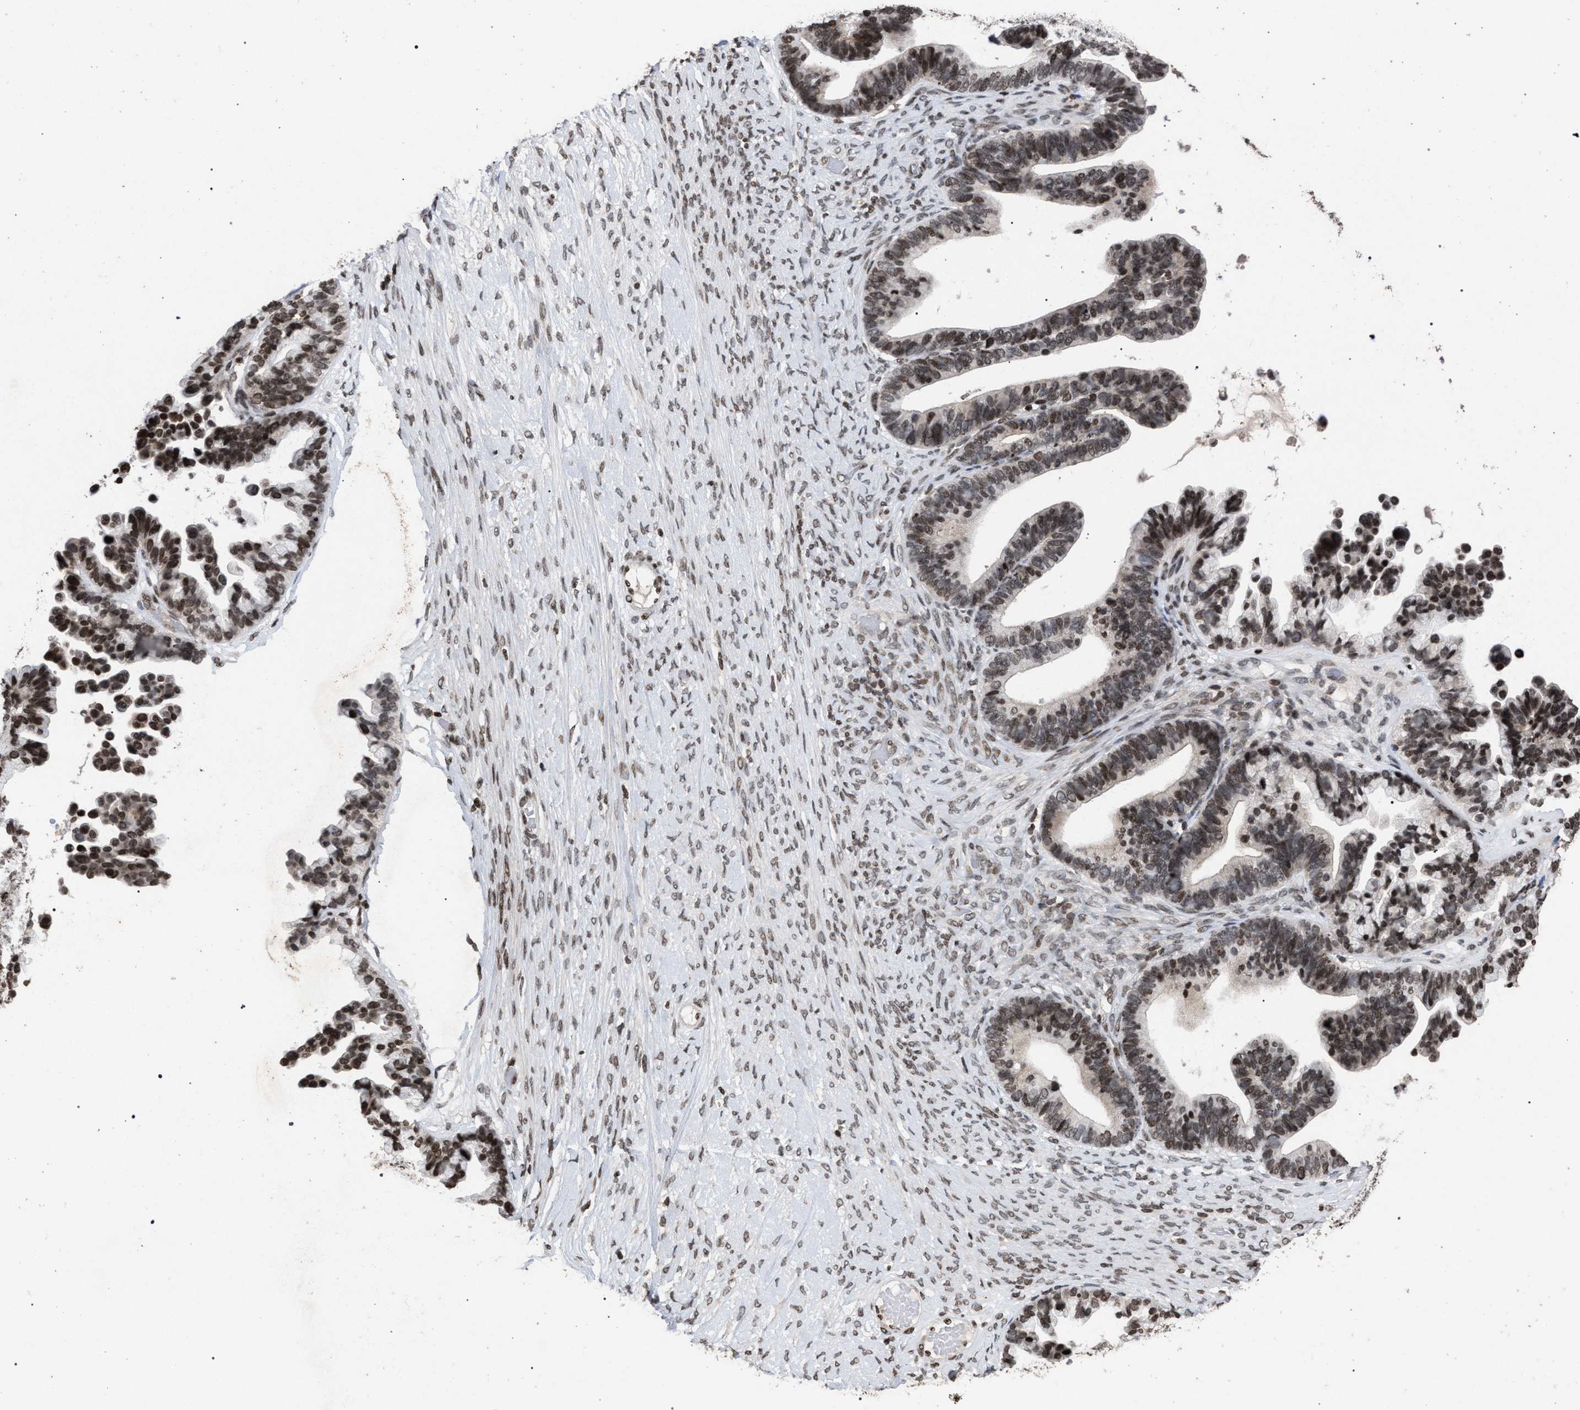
{"staining": {"intensity": "moderate", "quantity": ">75%", "location": "nuclear"}, "tissue": "ovarian cancer", "cell_type": "Tumor cells", "image_type": "cancer", "snomed": [{"axis": "morphology", "description": "Cystadenocarcinoma, serous, NOS"}, {"axis": "topography", "description": "Ovary"}], "caption": "Tumor cells exhibit medium levels of moderate nuclear positivity in about >75% of cells in ovarian cancer (serous cystadenocarcinoma).", "gene": "FOXD3", "patient": {"sex": "female", "age": 56}}